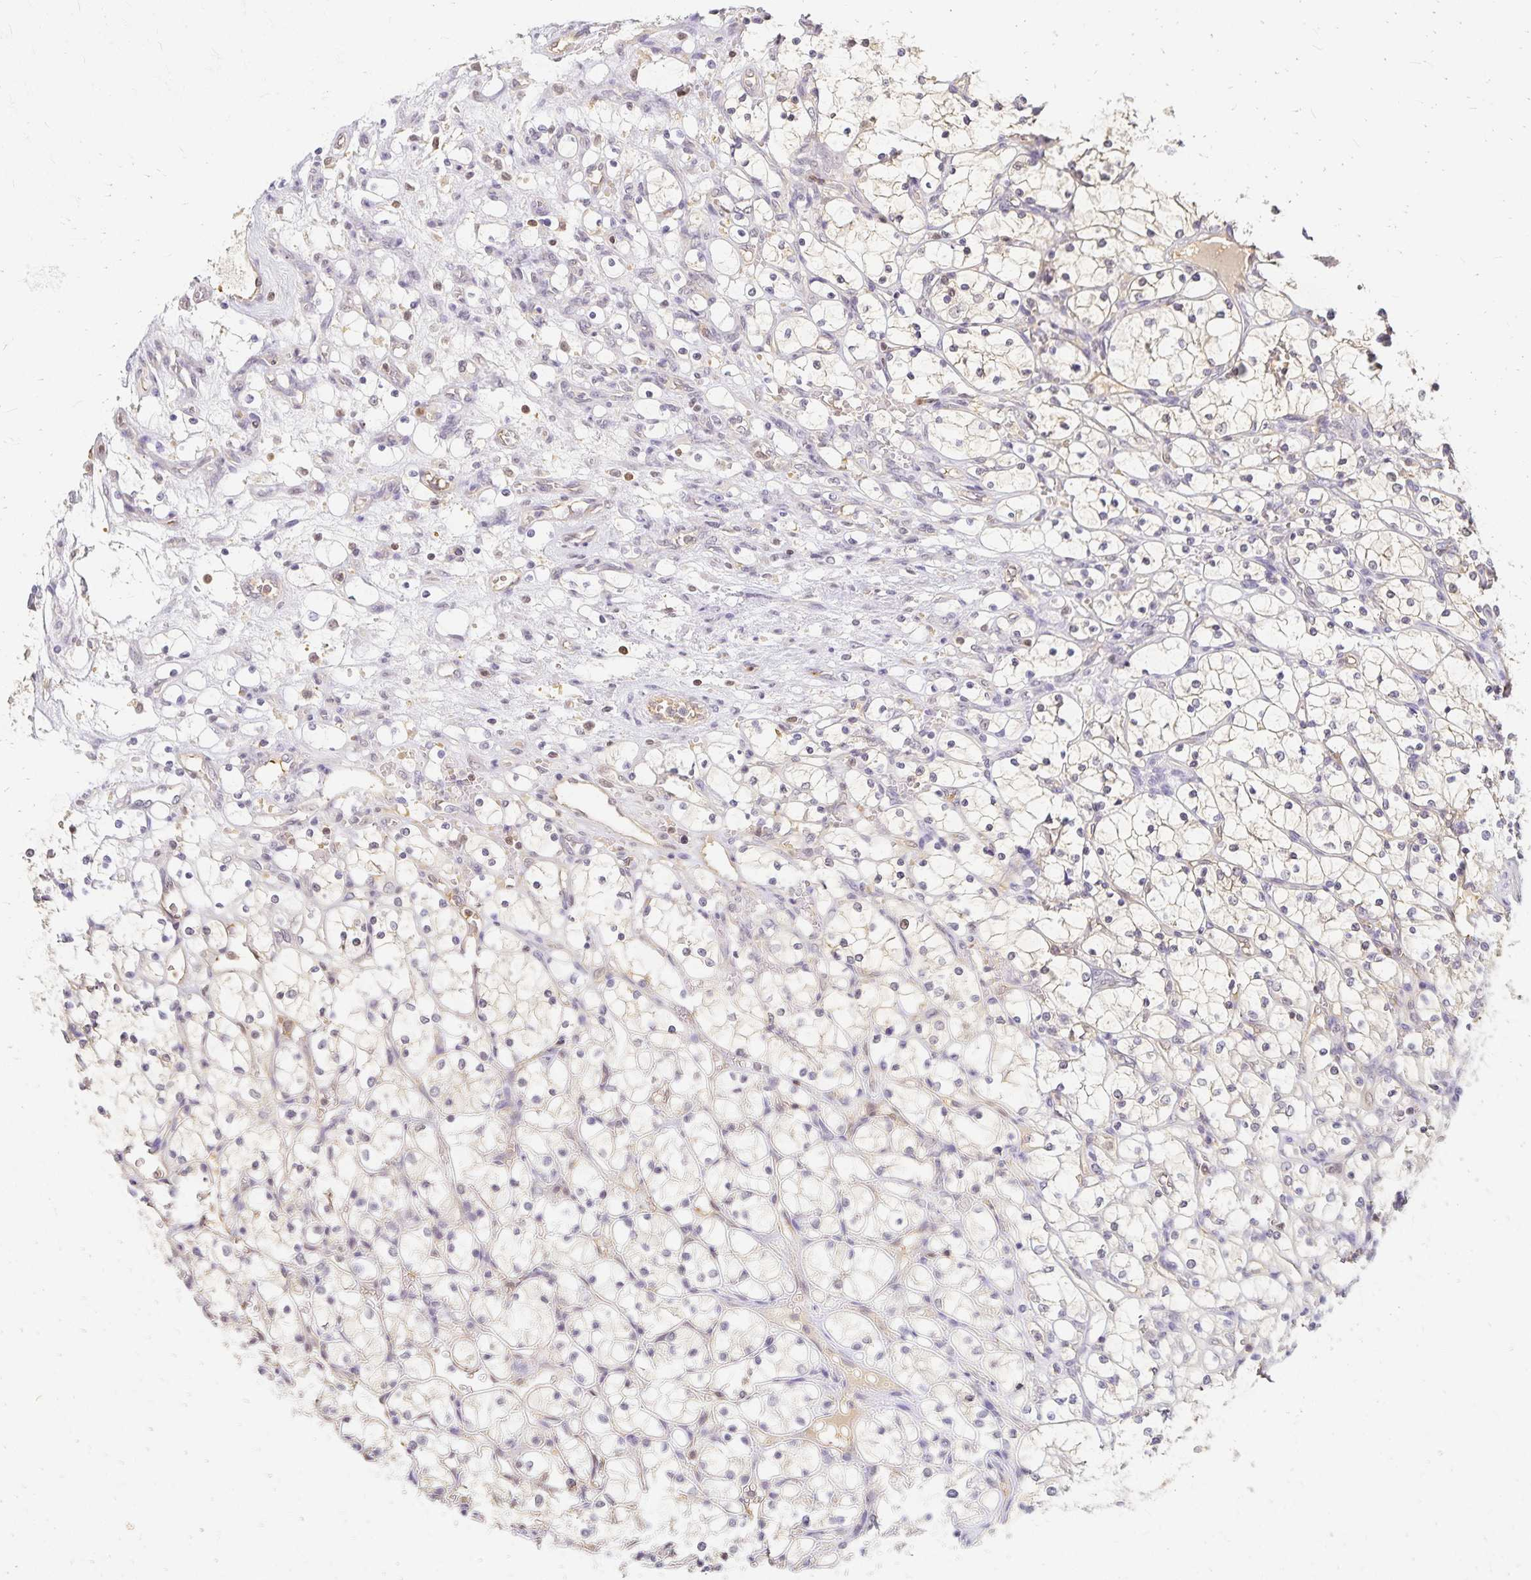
{"staining": {"intensity": "negative", "quantity": "none", "location": "none"}, "tissue": "renal cancer", "cell_type": "Tumor cells", "image_type": "cancer", "snomed": [{"axis": "morphology", "description": "Adenocarcinoma, NOS"}, {"axis": "topography", "description": "Kidney"}], "caption": "Renal adenocarcinoma was stained to show a protein in brown. There is no significant expression in tumor cells.", "gene": "AZGP1", "patient": {"sex": "female", "age": 69}}